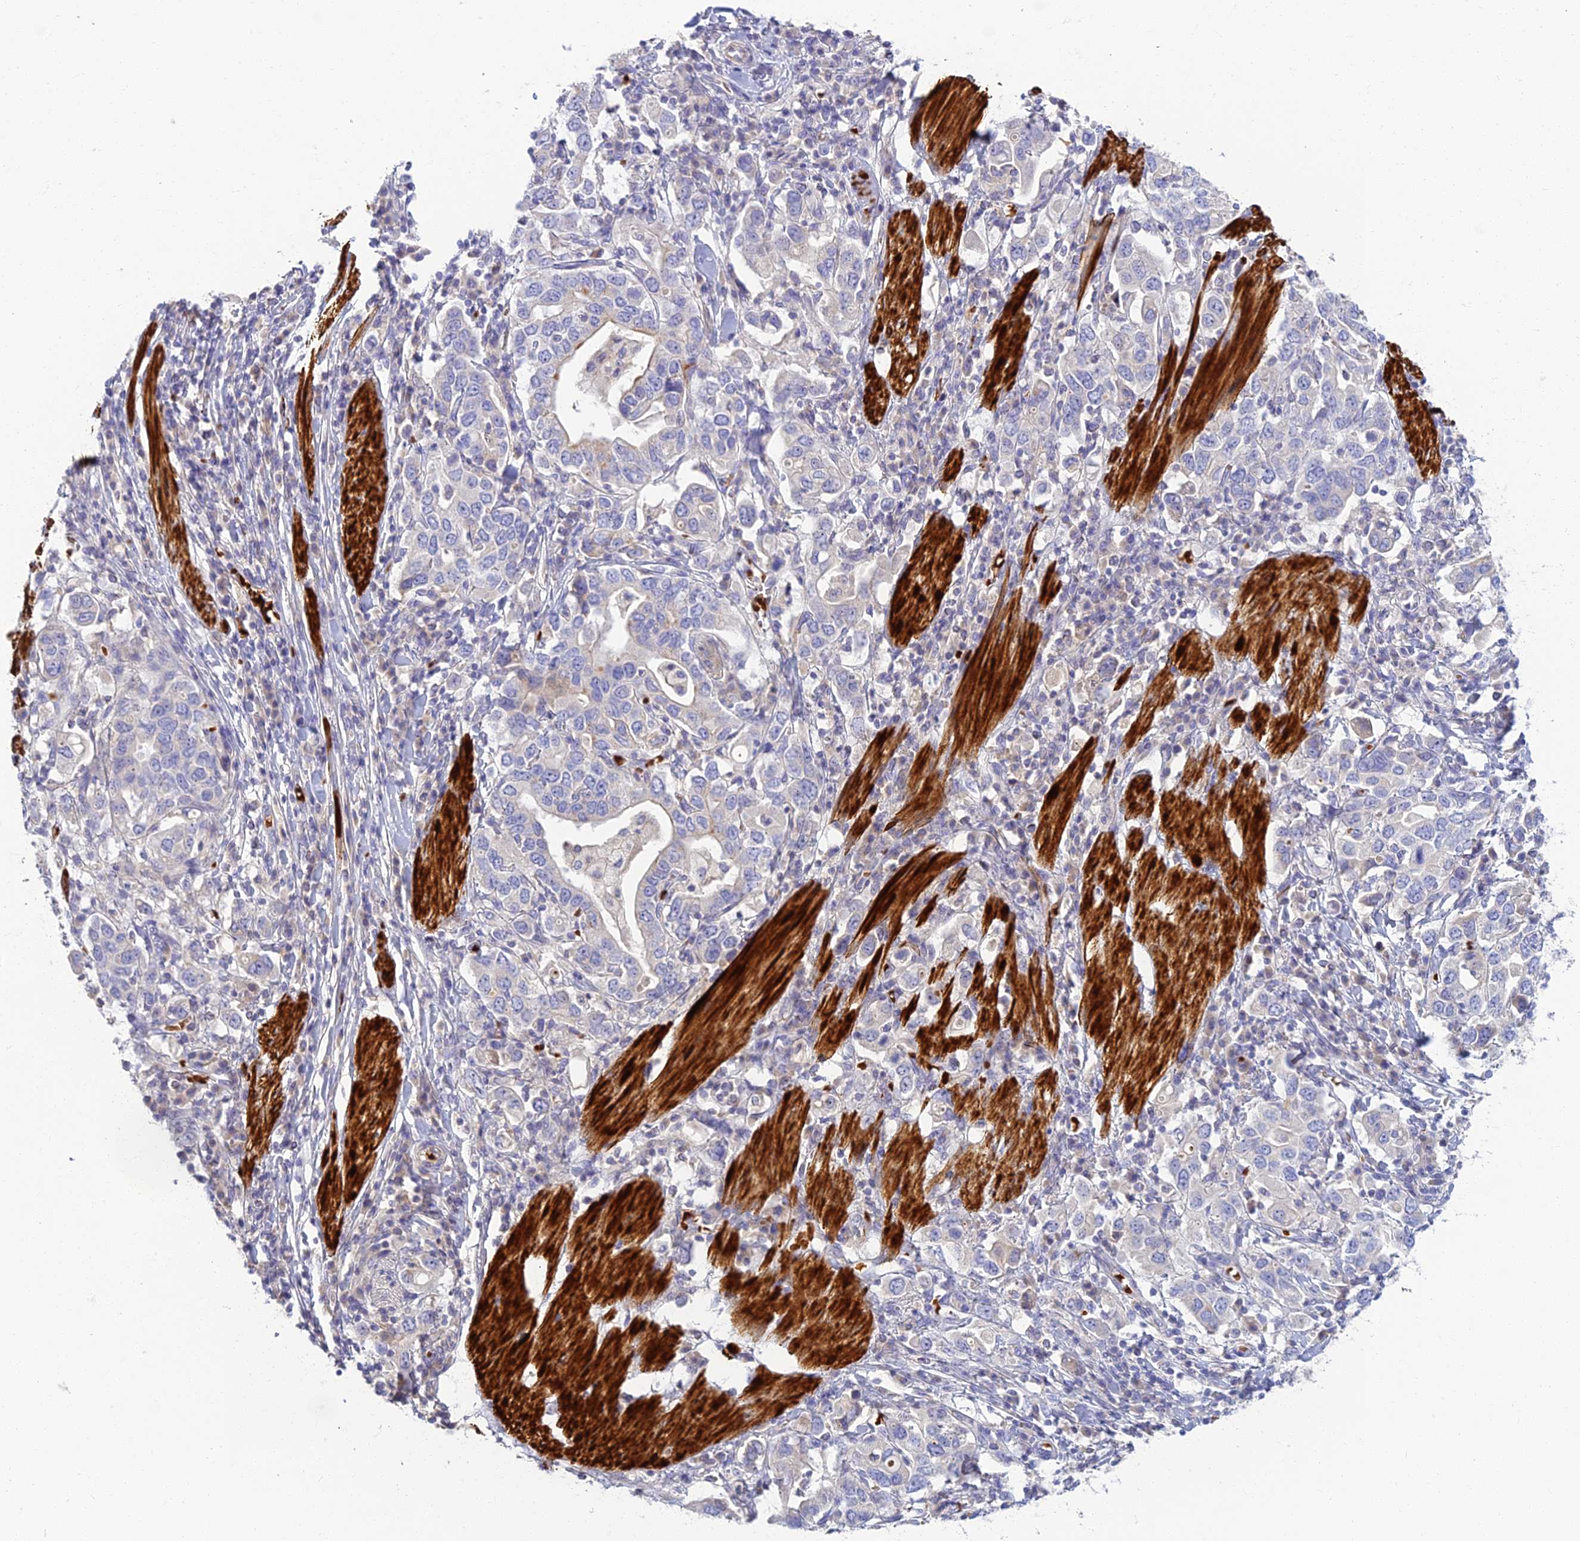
{"staining": {"intensity": "negative", "quantity": "none", "location": "none"}, "tissue": "stomach cancer", "cell_type": "Tumor cells", "image_type": "cancer", "snomed": [{"axis": "morphology", "description": "Adenocarcinoma, NOS"}, {"axis": "topography", "description": "Stomach, upper"}], "caption": "Protein analysis of stomach cancer reveals no significant positivity in tumor cells.", "gene": "CLIP4", "patient": {"sex": "male", "age": 62}}